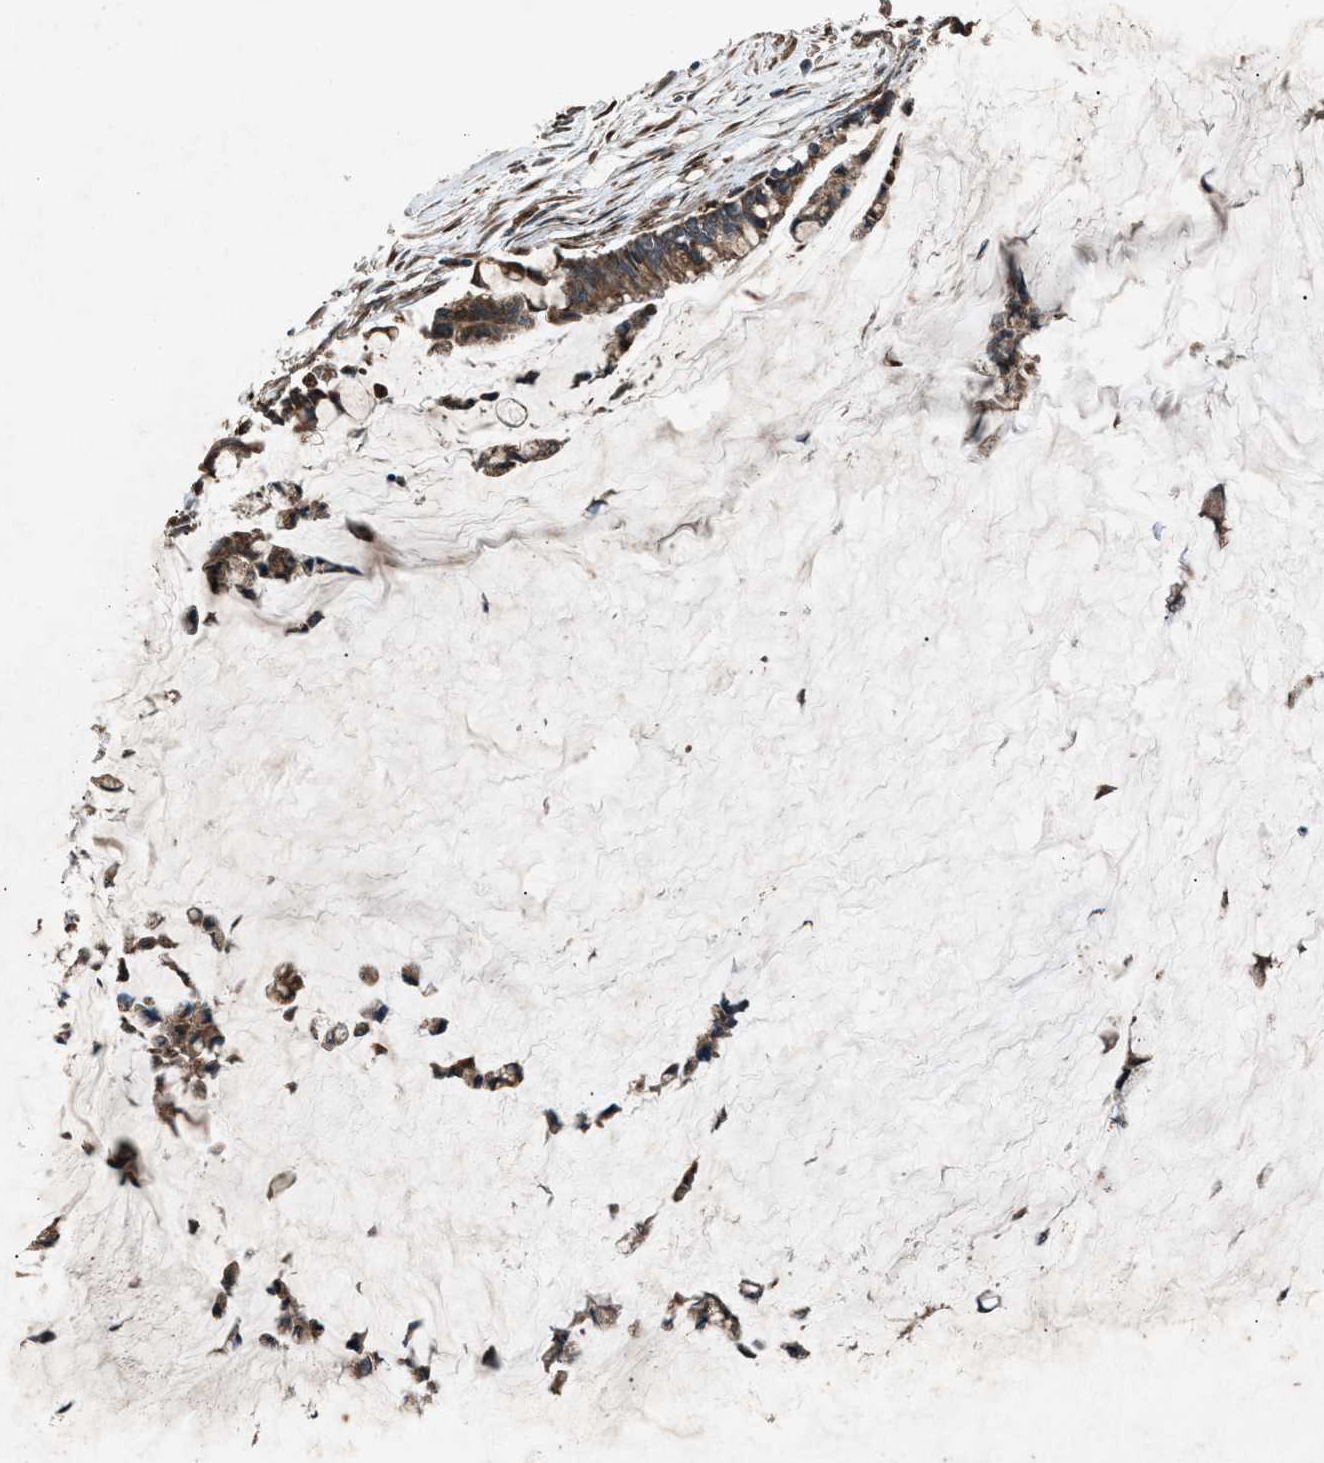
{"staining": {"intensity": "moderate", "quantity": ">75%", "location": "cytoplasmic/membranous"}, "tissue": "pancreatic cancer", "cell_type": "Tumor cells", "image_type": "cancer", "snomed": [{"axis": "morphology", "description": "Adenocarcinoma, NOS"}, {"axis": "topography", "description": "Pancreas"}], "caption": "Human adenocarcinoma (pancreatic) stained for a protein (brown) shows moderate cytoplasmic/membranous positive positivity in approximately >75% of tumor cells.", "gene": "CALR", "patient": {"sex": "male", "age": 41}}